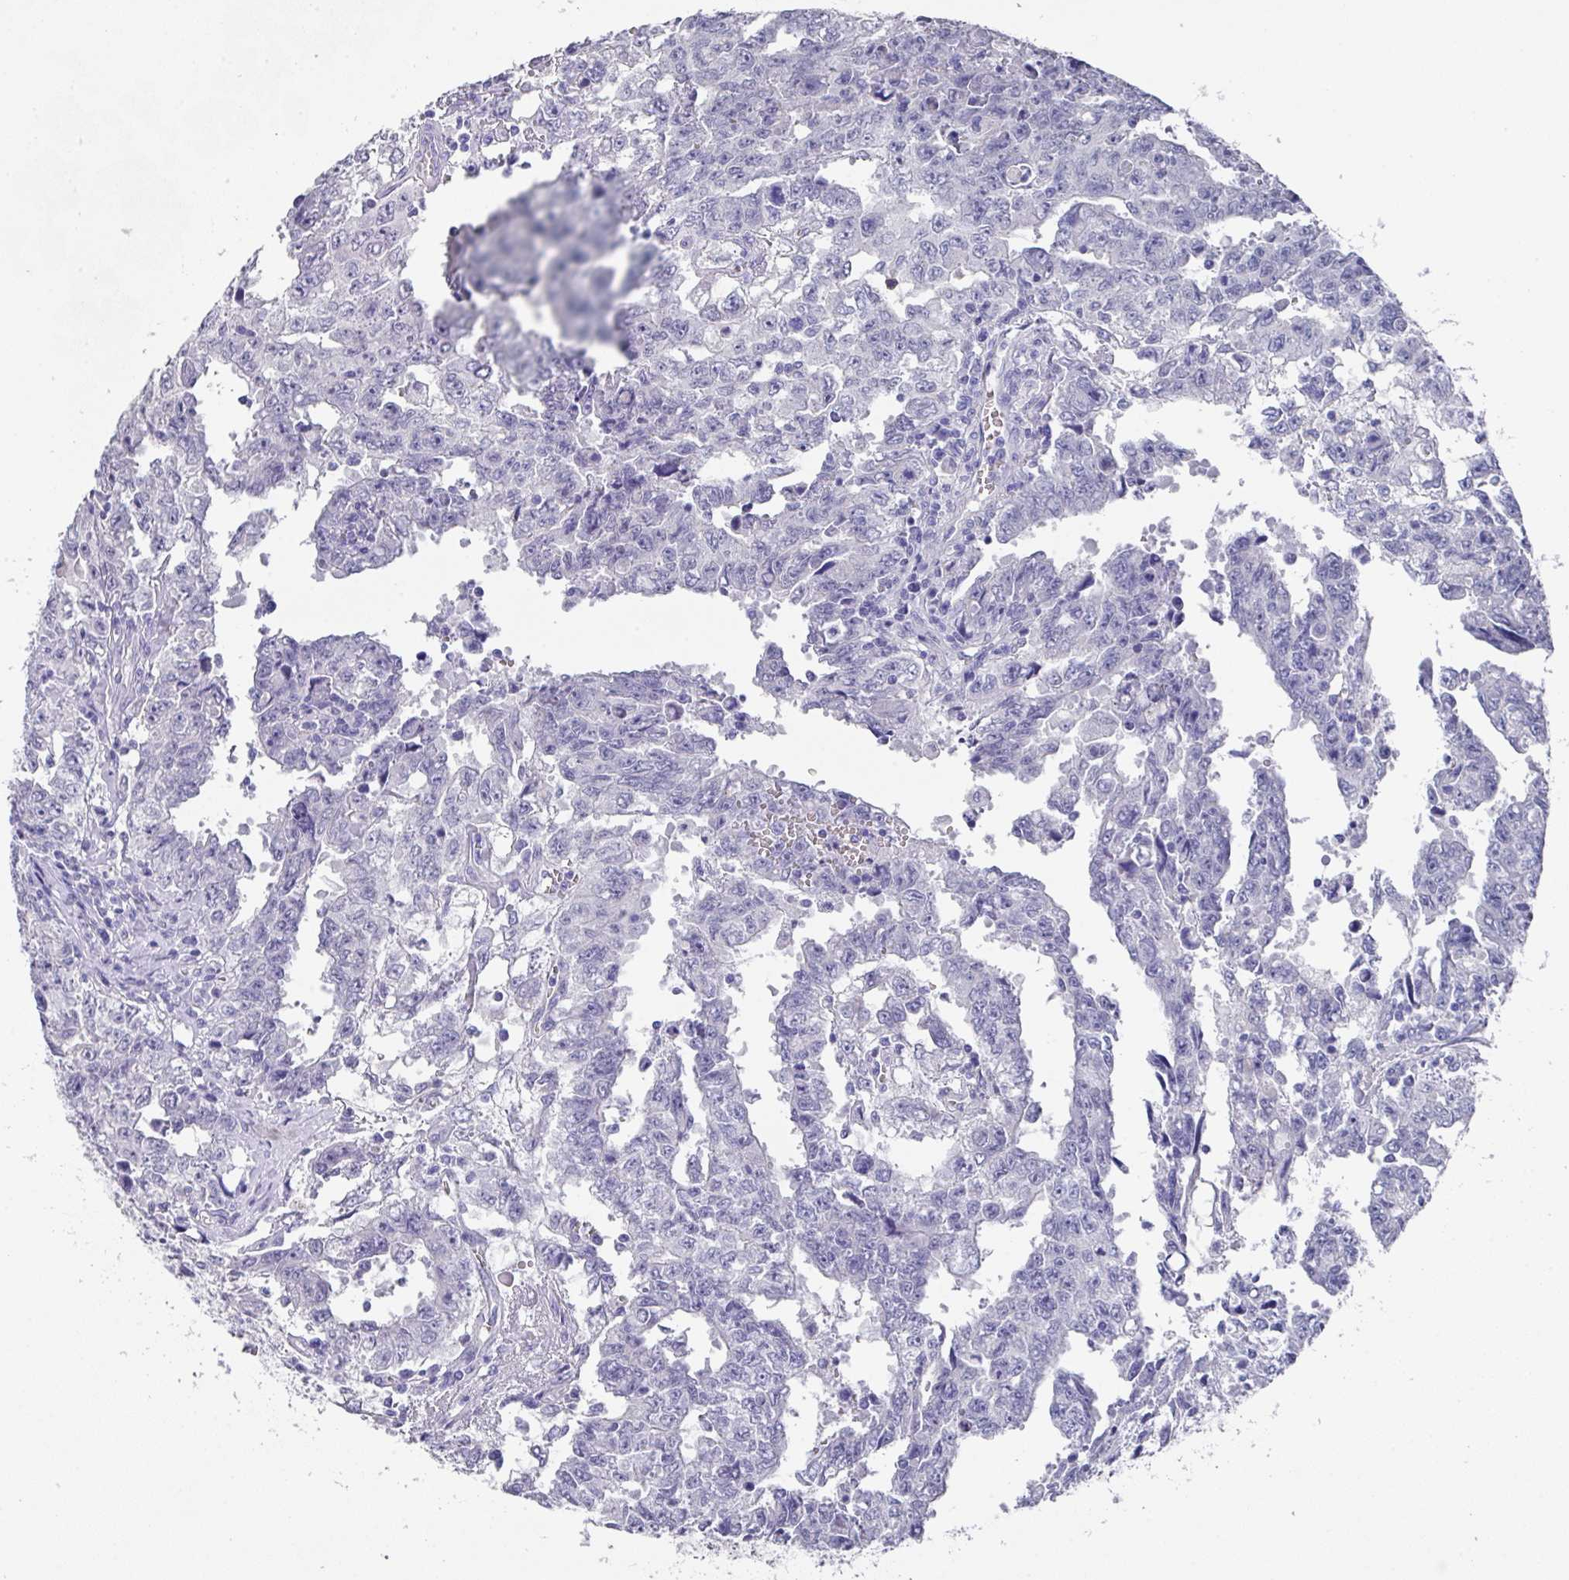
{"staining": {"intensity": "negative", "quantity": "none", "location": "none"}, "tissue": "testis cancer", "cell_type": "Tumor cells", "image_type": "cancer", "snomed": [{"axis": "morphology", "description": "Carcinoma, Embryonal, NOS"}, {"axis": "topography", "description": "Testis"}], "caption": "Immunohistochemical staining of embryonal carcinoma (testis) exhibits no significant expression in tumor cells.", "gene": "DAZL", "patient": {"sex": "male", "age": 24}}